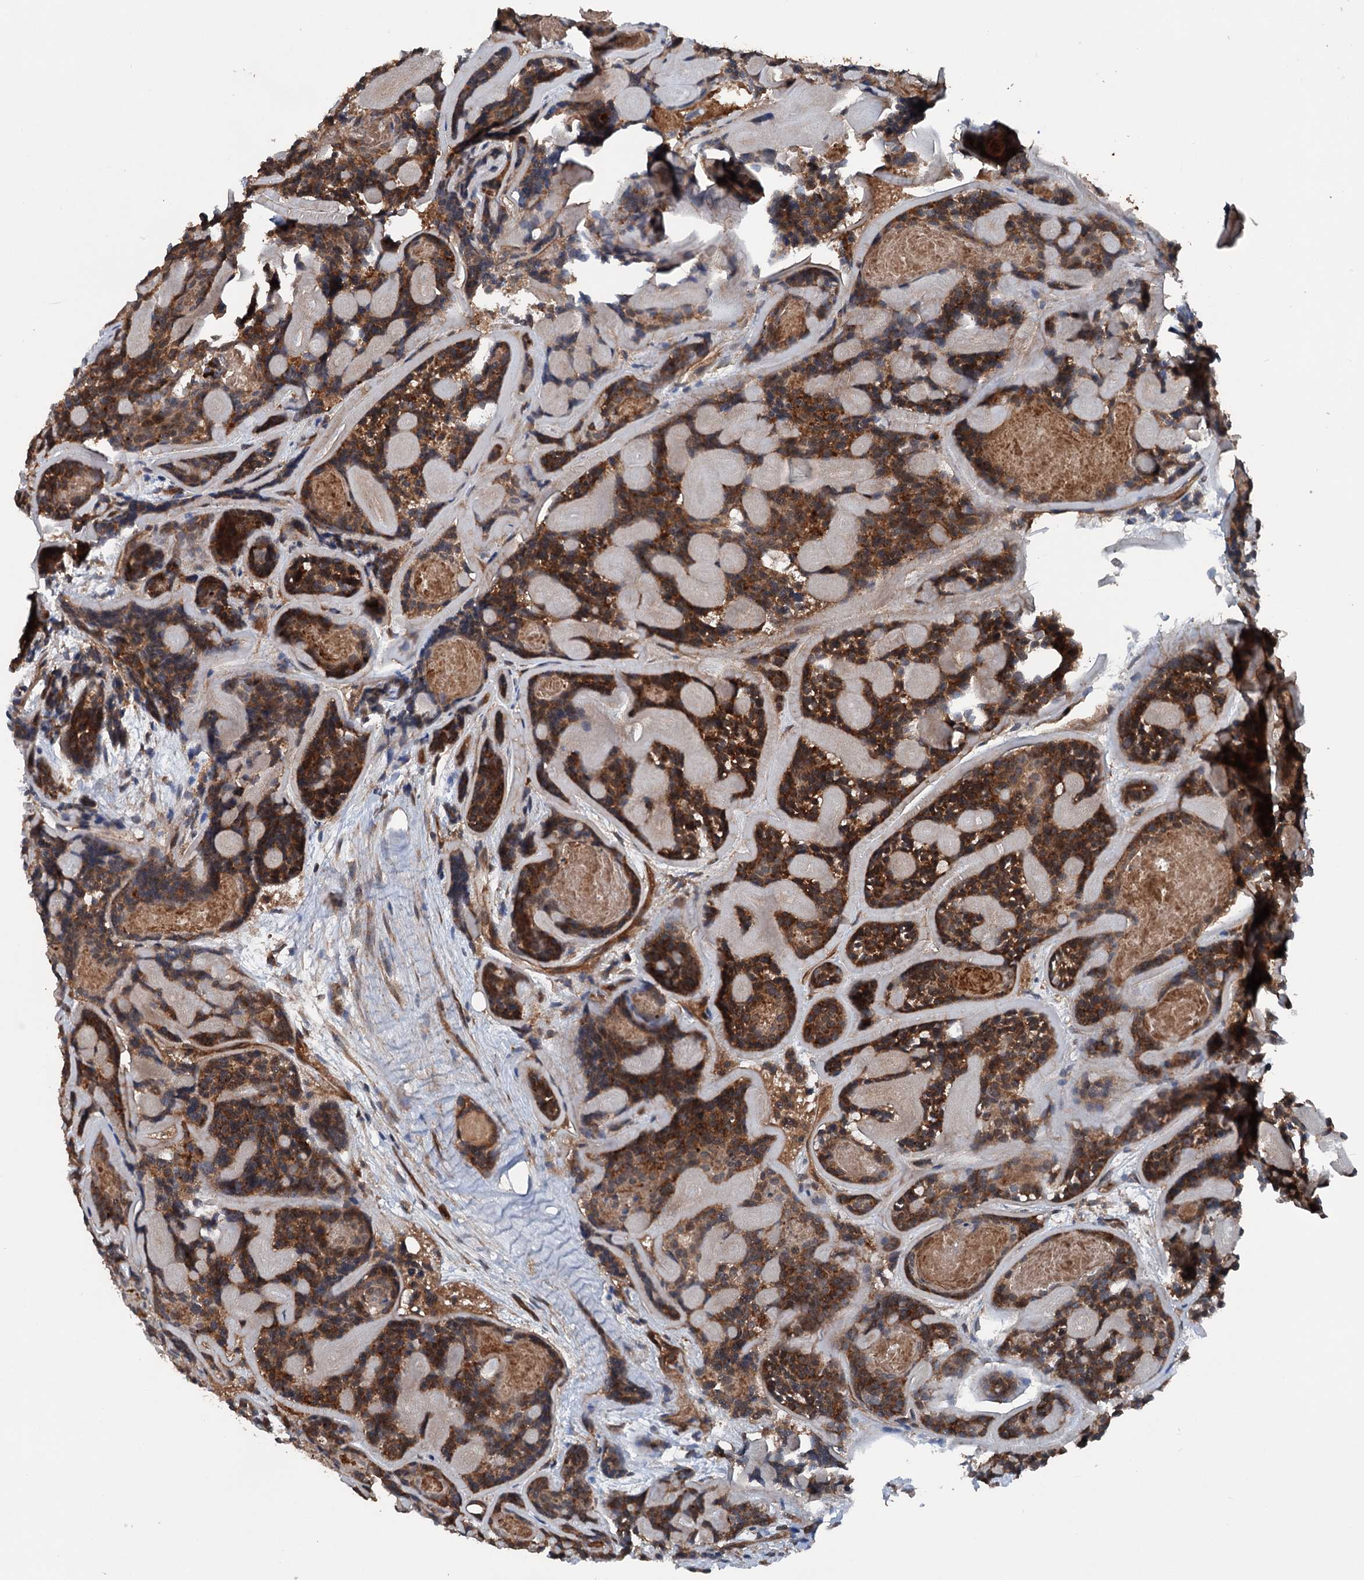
{"staining": {"intensity": "strong", "quantity": ">75%", "location": "cytoplasmic/membranous"}, "tissue": "head and neck cancer", "cell_type": "Tumor cells", "image_type": "cancer", "snomed": [{"axis": "morphology", "description": "Adenocarcinoma, NOS"}, {"axis": "topography", "description": "Salivary gland"}, {"axis": "topography", "description": "Head-Neck"}], "caption": "A high amount of strong cytoplasmic/membranous expression is present in approximately >75% of tumor cells in head and neck cancer (adenocarcinoma) tissue.", "gene": "RNF214", "patient": {"sex": "female", "age": 63}}